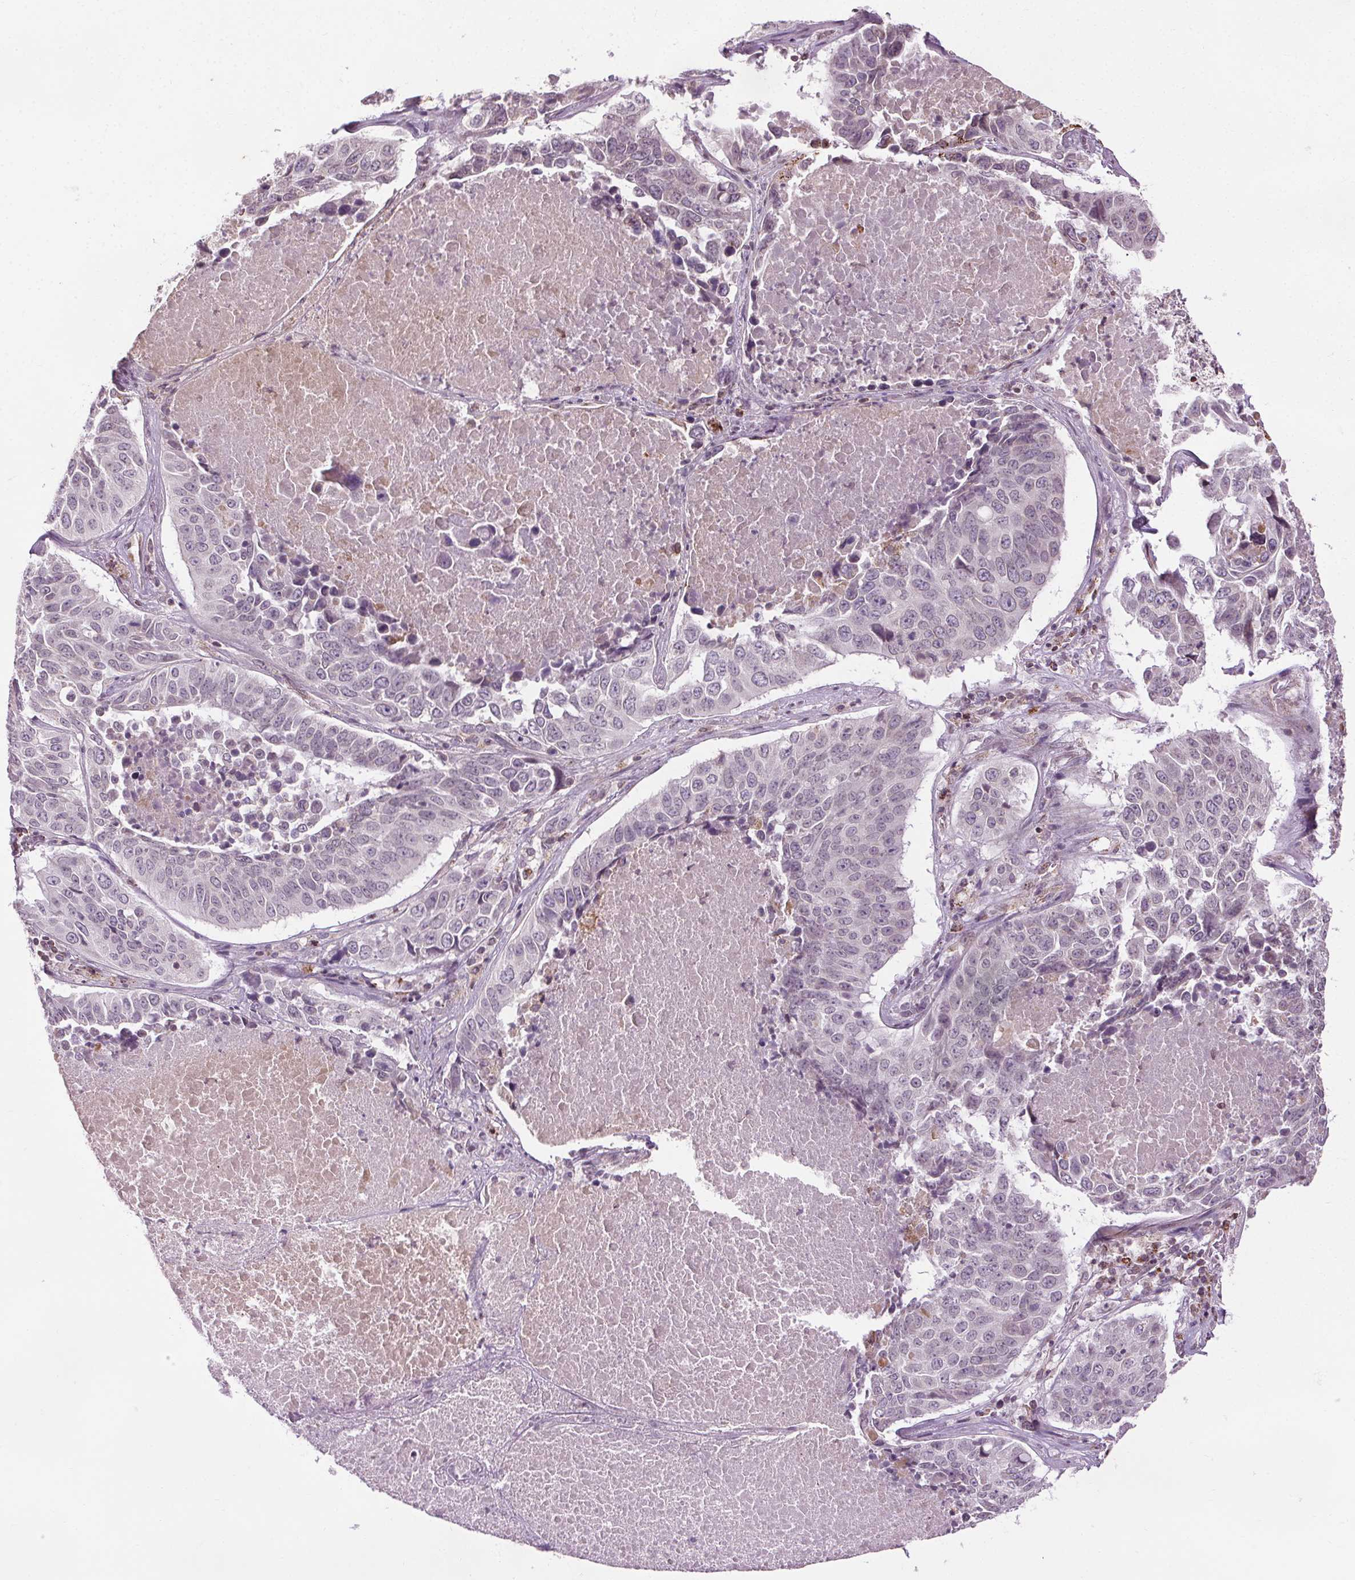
{"staining": {"intensity": "negative", "quantity": "none", "location": "none"}, "tissue": "lung cancer", "cell_type": "Tumor cells", "image_type": "cancer", "snomed": [{"axis": "morphology", "description": "Normal tissue, NOS"}, {"axis": "morphology", "description": "Squamous cell carcinoma, NOS"}, {"axis": "topography", "description": "Bronchus"}, {"axis": "topography", "description": "Lung"}], "caption": "Tumor cells are negative for protein expression in human lung cancer (squamous cell carcinoma).", "gene": "LFNG", "patient": {"sex": "male", "age": 64}}